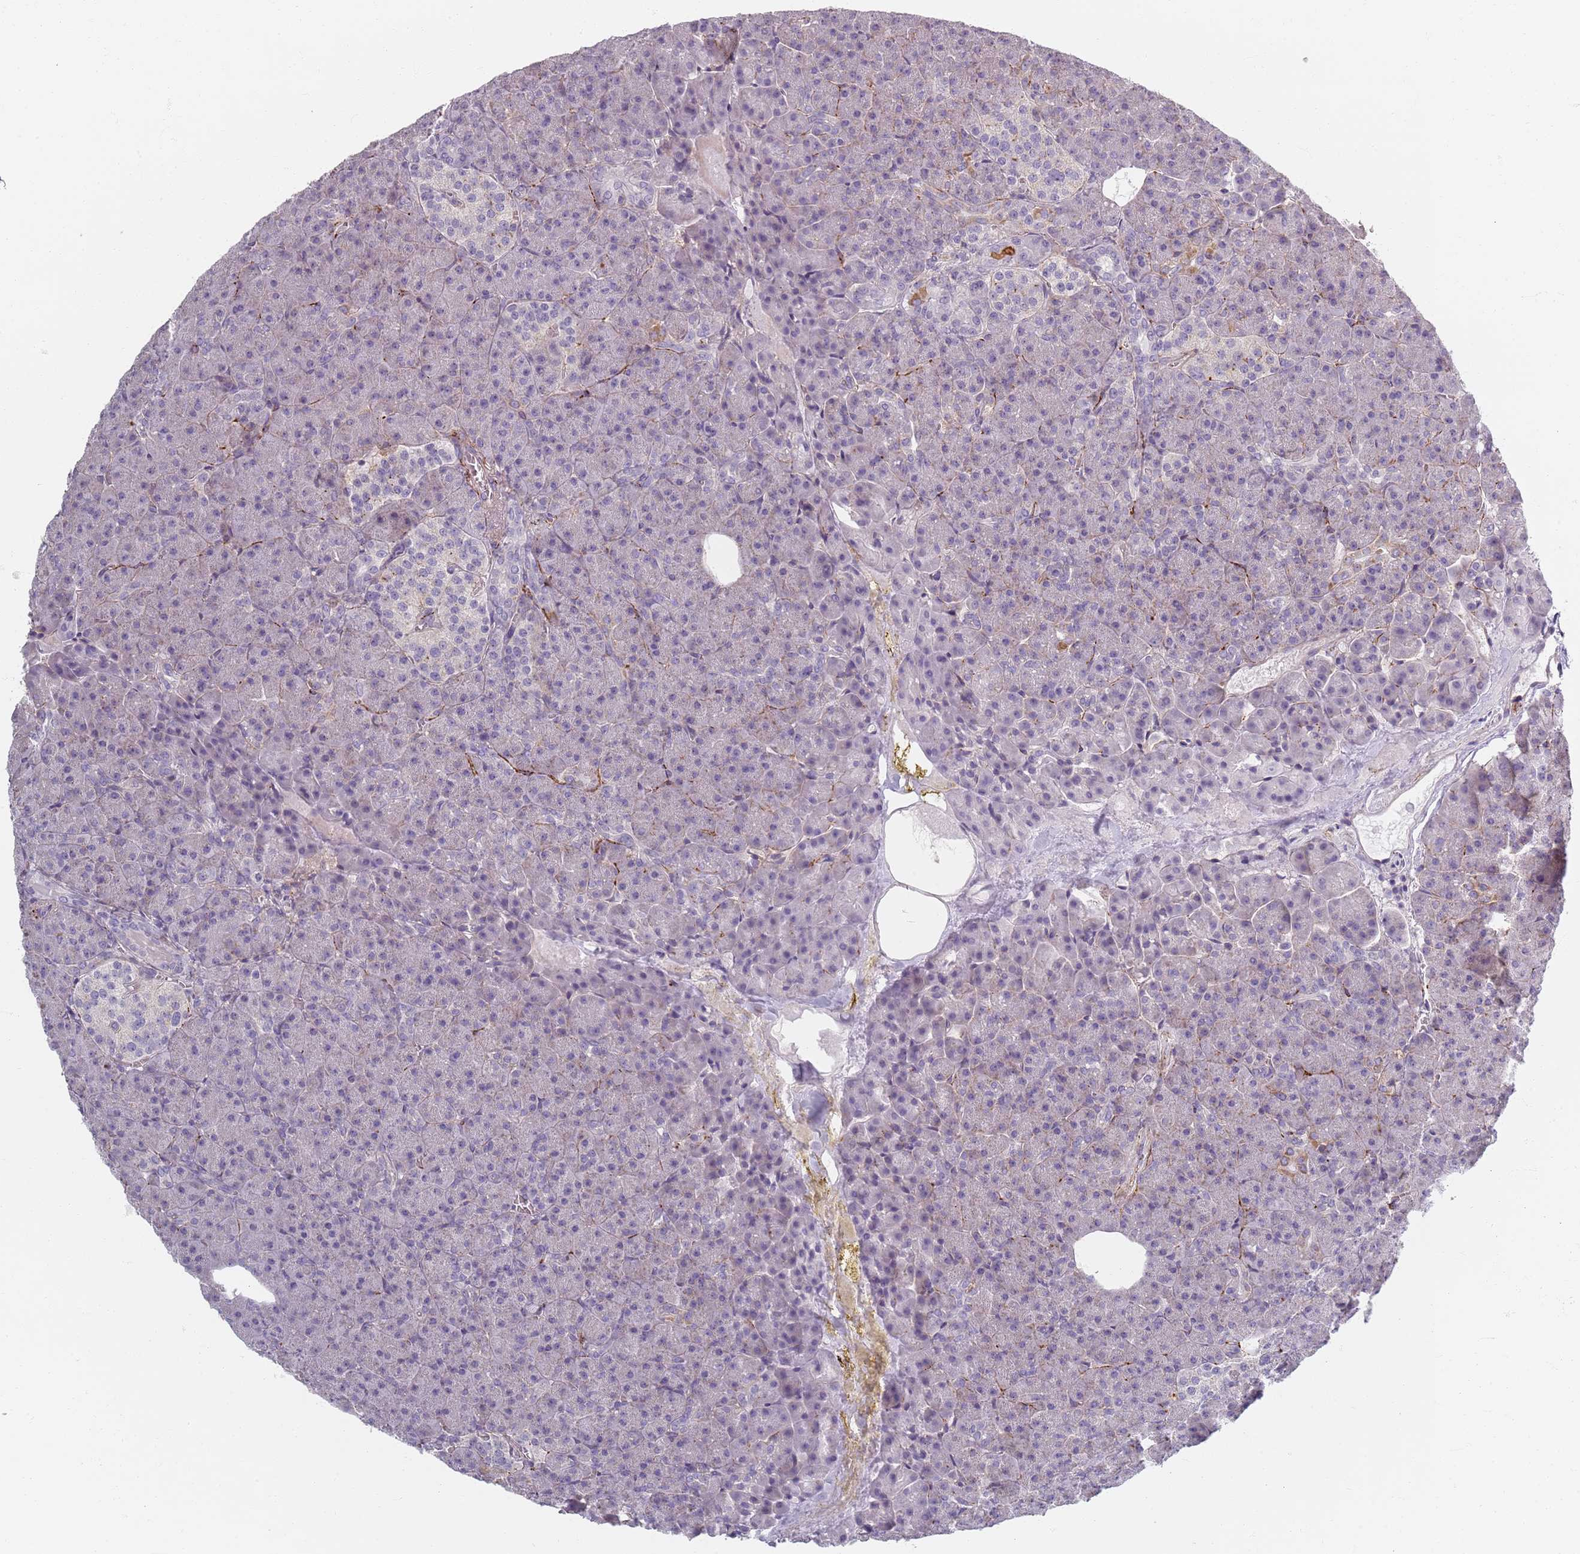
{"staining": {"intensity": "negative", "quantity": "none", "location": "none"}, "tissue": "pancreas", "cell_type": "Exocrine glandular cells", "image_type": "normal", "snomed": [{"axis": "morphology", "description": "Normal tissue, NOS"}, {"axis": "topography", "description": "Pancreas"}], "caption": "High power microscopy micrograph of an immunohistochemistry histopathology image of normal pancreas, revealing no significant expression in exocrine glandular cells. The staining is performed using DAB (3,3'-diaminobenzidine) brown chromogen with nuclei counter-stained in using hematoxylin.", "gene": "SYNGR3", "patient": {"sex": "female", "age": 74}}